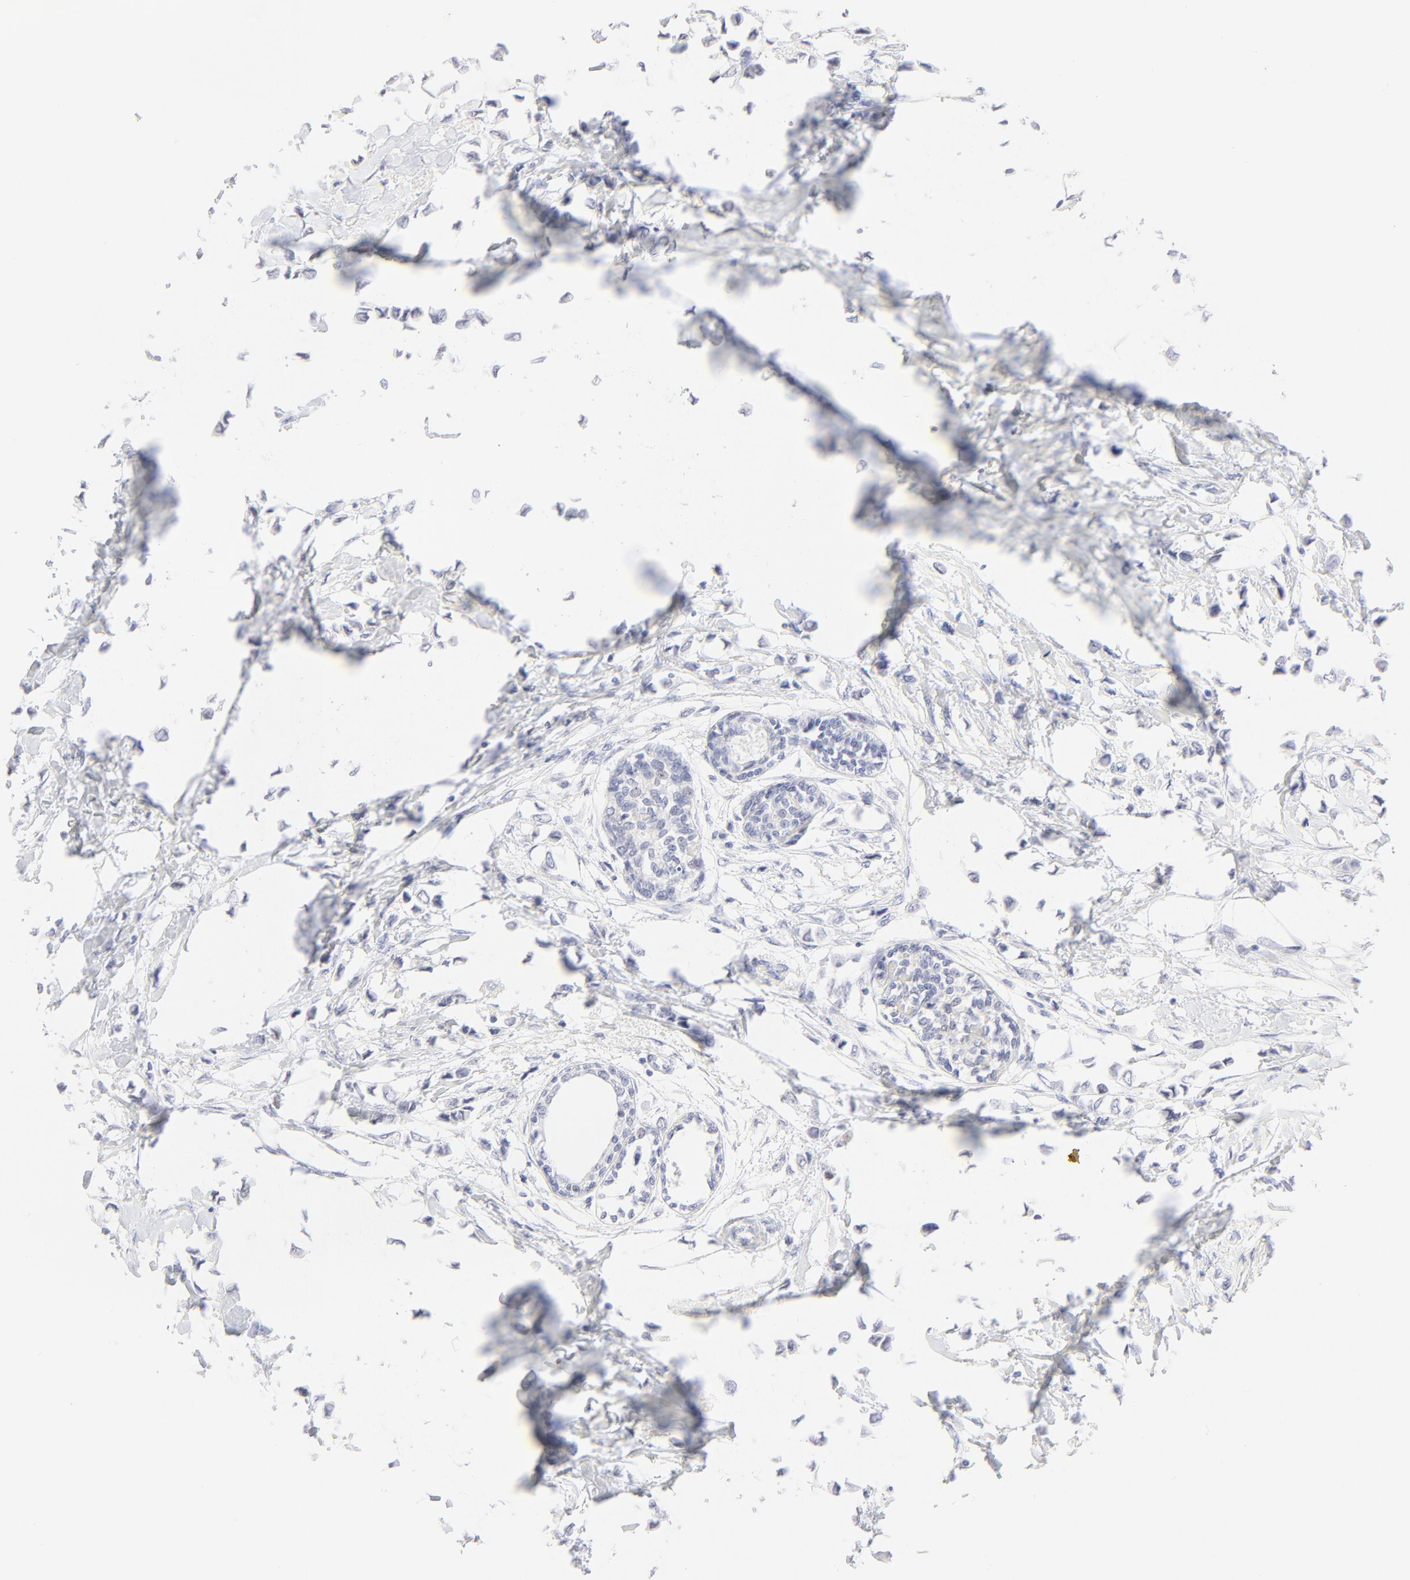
{"staining": {"intensity": "negative", "quantity": "none", "location": "none"}, "tissue": "breast cancer", "cell_type": "Tumor cells", "image_type": "cancer", "snomed": [{"axis": "morphology", "description": "Lobular carcinoma"}, {"axis": "topography", "description": "Breast"}], "caption": "Protein analysis of lobular carcinoma (breast) reveals no significant expression in tumor cells.", "gene": "ELF3", "patient": {"sex": "female", "age": 51}}